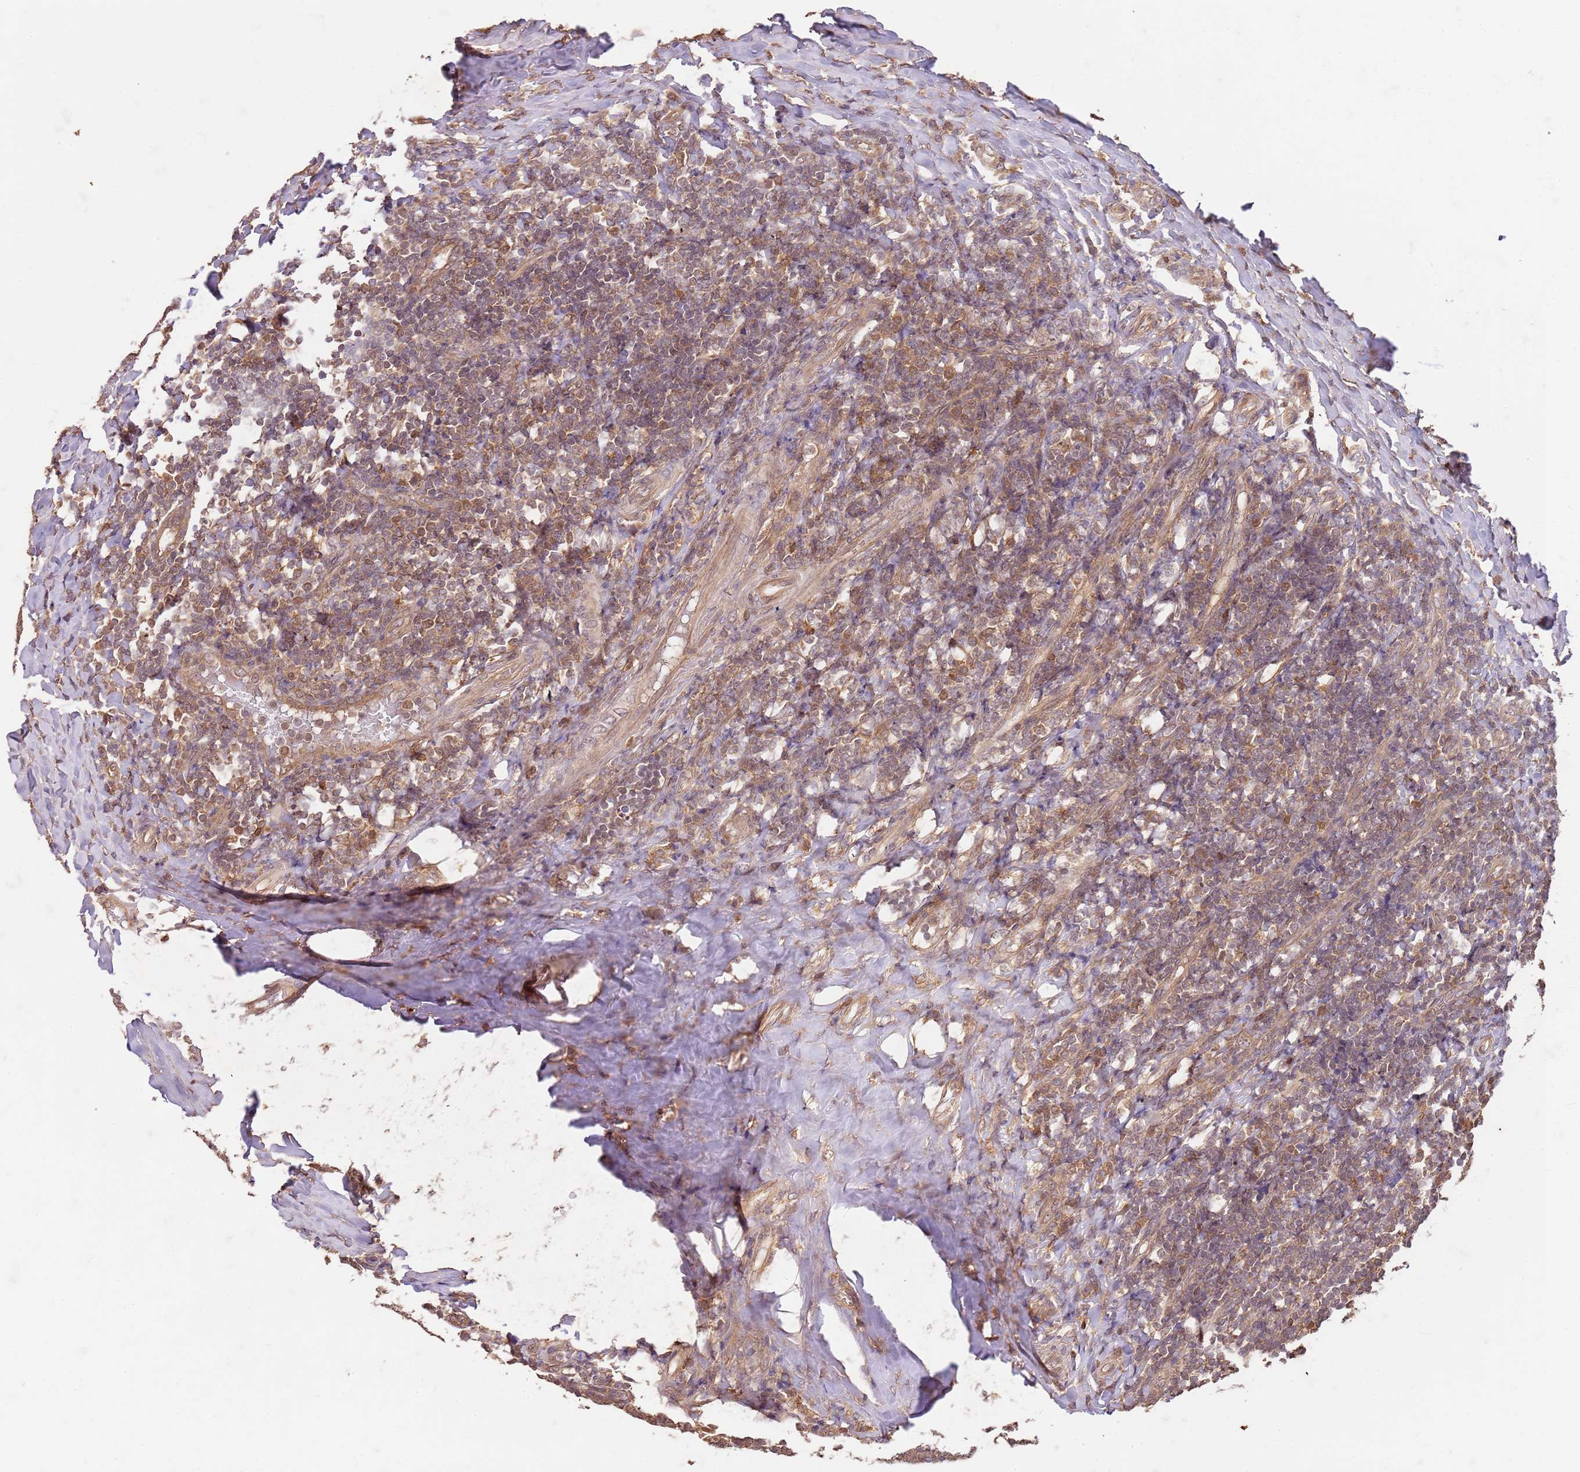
{"staining": {"intensity": "moderate", "quantity": ">75%", "location": "cytoplasmic/membranous,nuclear"}, "tissue": "tonsil", "cell_type": "Germinal center cells", "image_type": "normal", "snomed": [{"axis": "morphology", "description": "Normal tissue, NOS"}, {"axis": "topography", "description": "Tonsil"}], "caption": "This photomicrograph demonstrates IHC staining of unremarkable tonsil, with medium moderate cytoplasmic/membranous,nuclear staining in about >75% of germinal center cells.", "gene": "UBE3A", "patient": {"sex": "female", "age": 19}}